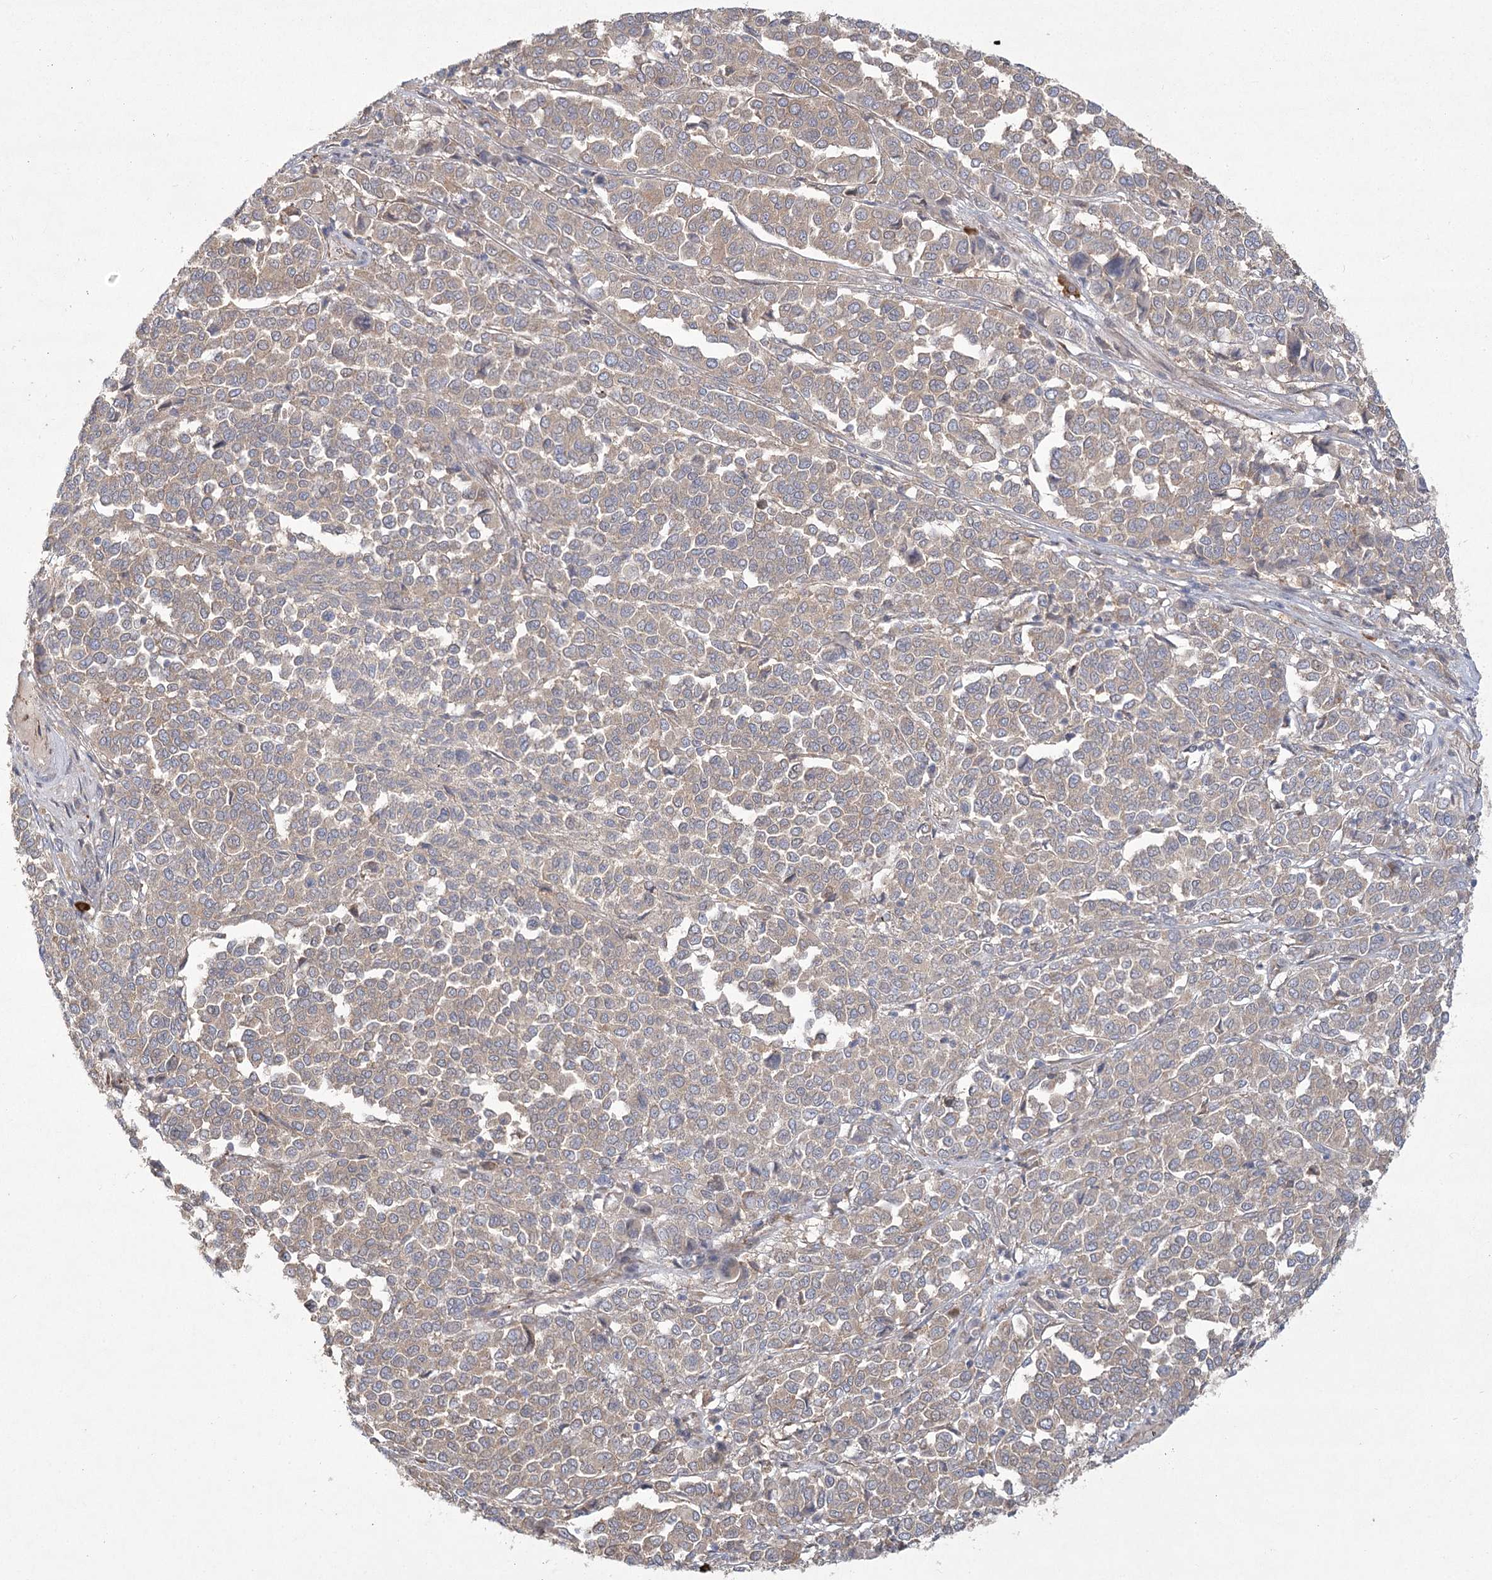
{"staining": {"intensity": "weak", "quantity": ">75%", "location": "cytoplasmic/membranous"}, "tissue": "melanoma", "cell_type": "Tumor cells", "image_type": "cancer", "snomed": [{"axis": "morphology", "description": "Malignant melanoma, Metastatic site"}, {"axis": "topography", "description": "Pancreas"}], "caption": "This histopathology image displays IHC staining of human melanoma, with low weak cytoplasmic/membranous expression in about >75% of tumor cells.", "gene": "CAMTA1", "patient": {"sex": "female", "age": 30}}